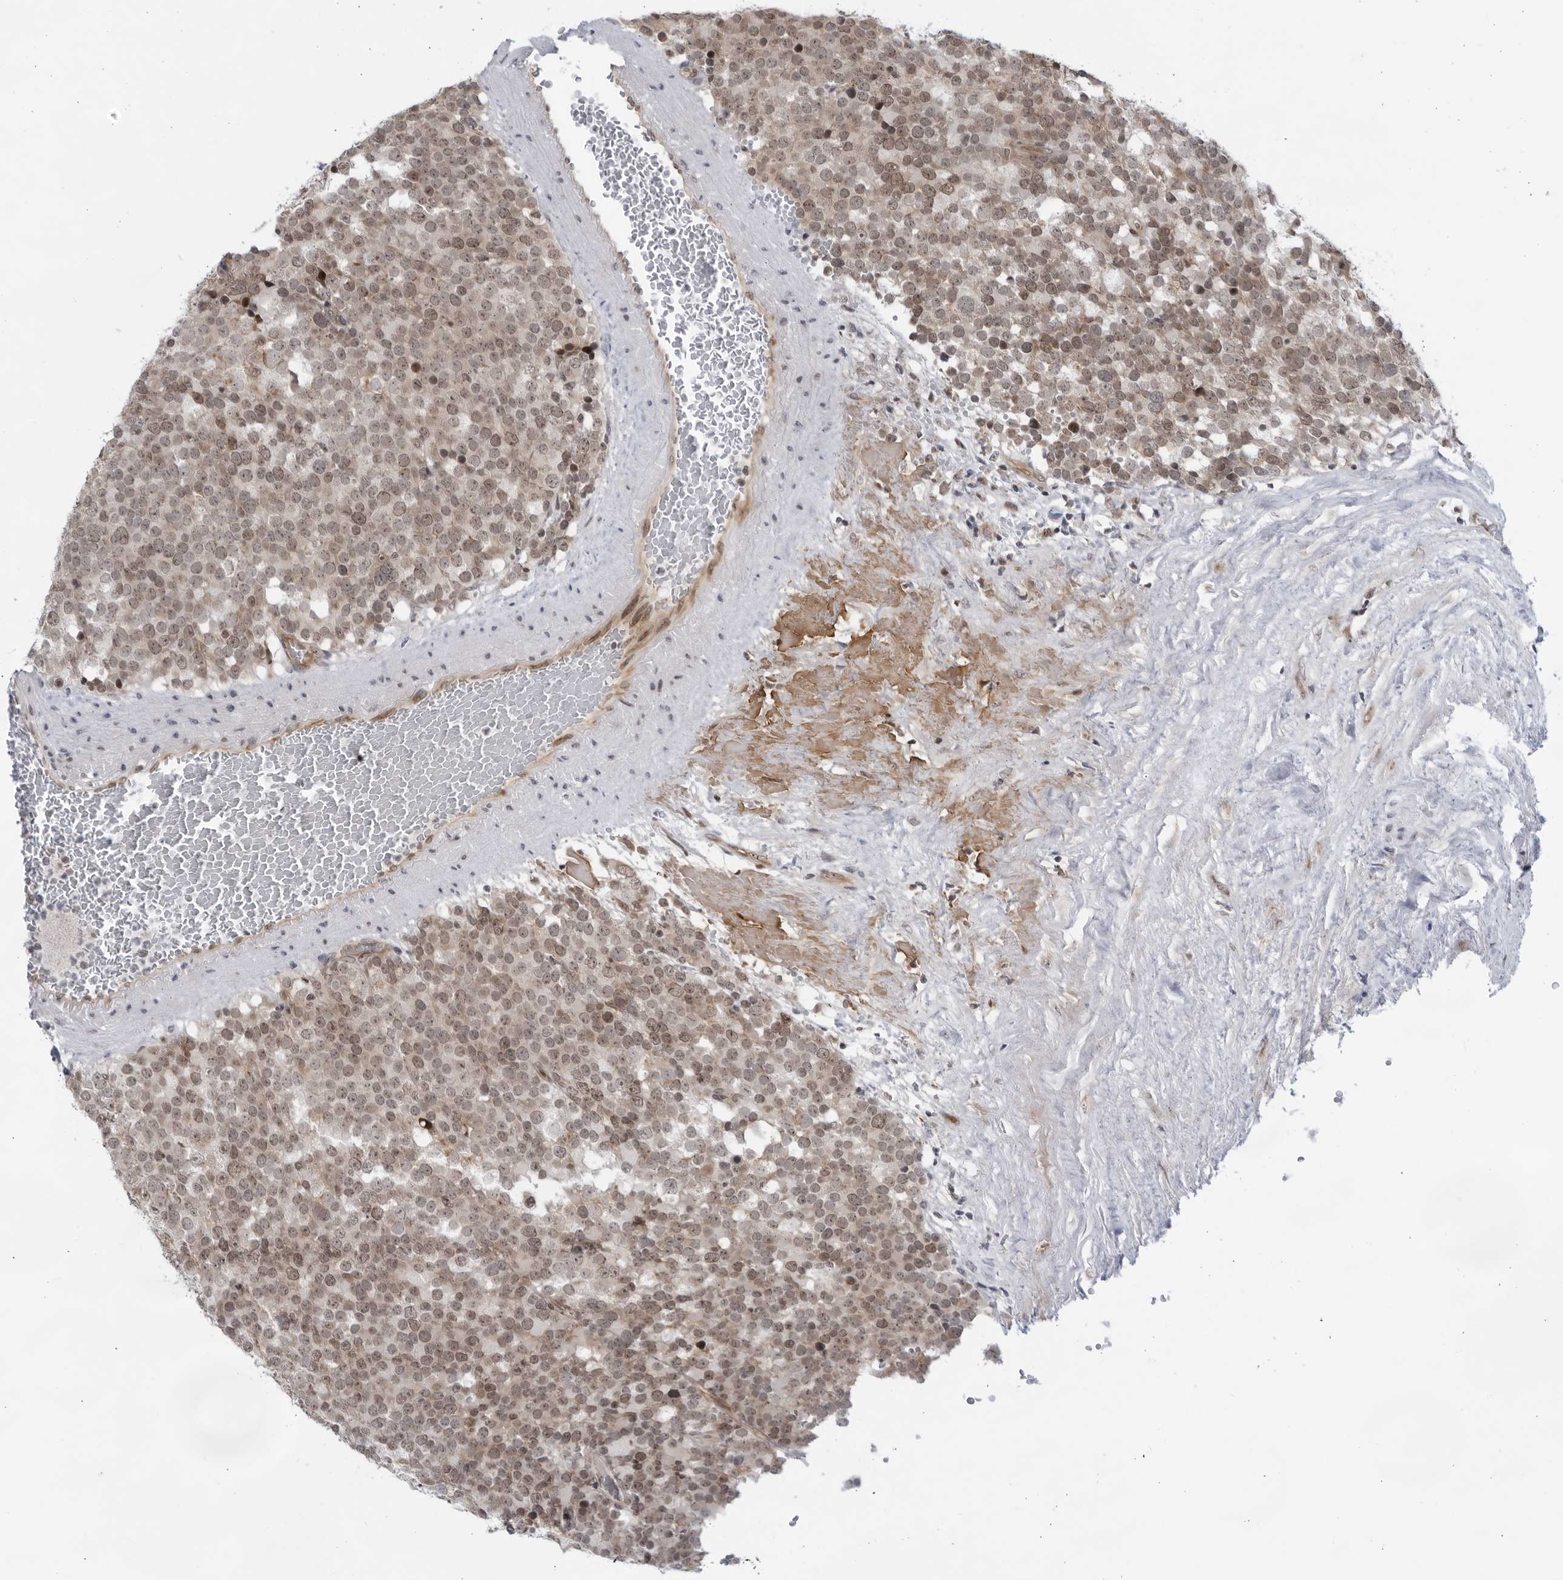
{"staining": {"intensity": "moderate", "quantity": ">75%", "location": "nuclear"}, "tissue": "testis cancer", "cell_type": "Tumor cells", "image_type": "cancer", "snomed": [{"axis": "morphology", "description": "Seminoma, NOS"}, {"axis": "topography", "description": "Testis"}], "caption": "Immunohistochemical staining of human testis cancer (seminoma) displays moderate nuclear protein positivity in approximately >75% of tumor cells.", "gene": "ITGB3BP", "patient": {"sex": "male", "age": 71}}